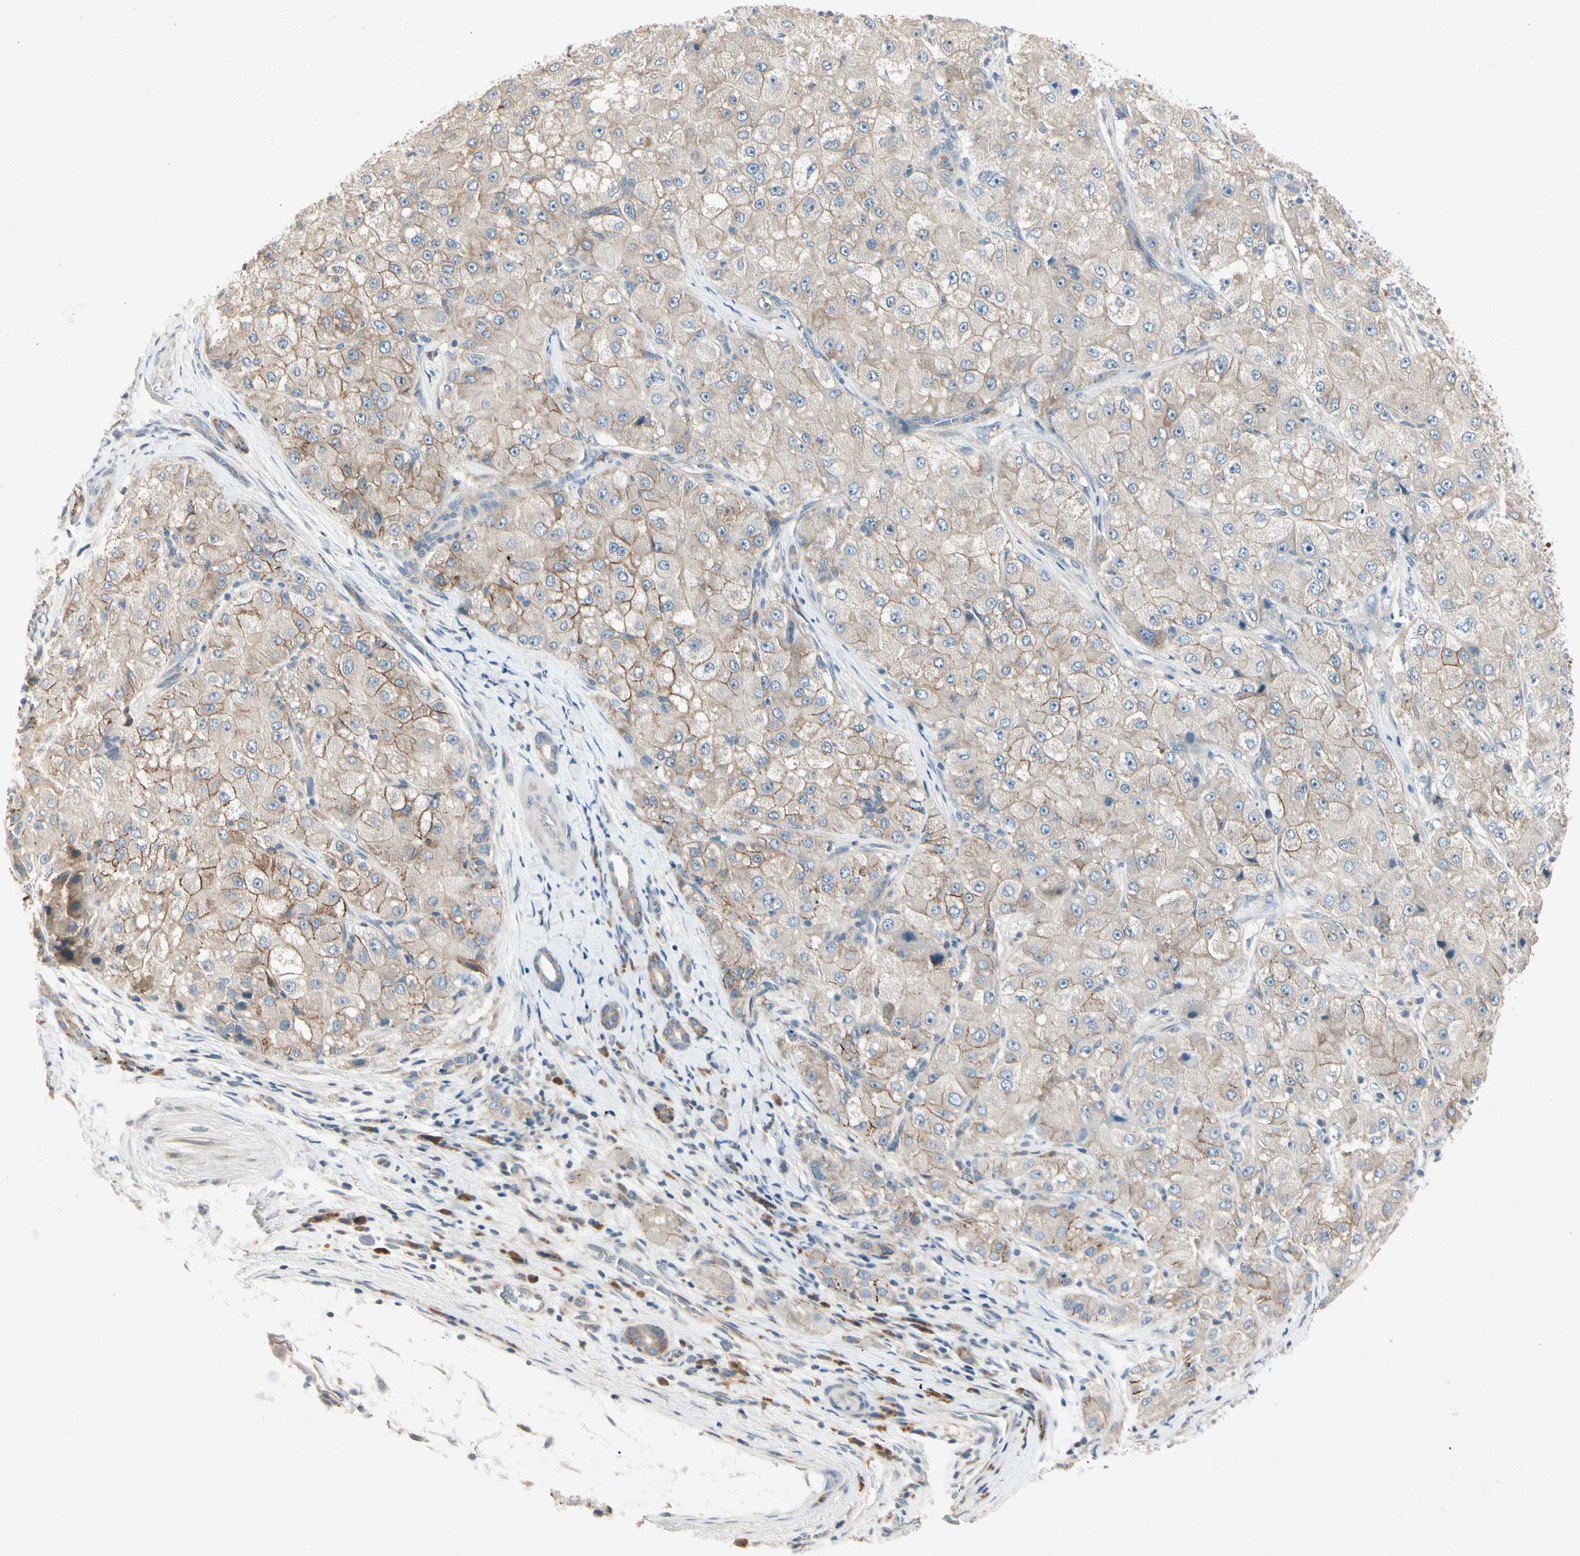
{"staining": {"intensity": "moderate", "quantity": ">75%", "location": "cytoplasmic/membranous"}, "tissue": "liver cancer", "cell_type": "Tumor cells", "image_type": "cancer", "snomed": [{"axis": "morphology", "description": "Carcinoma, Hepatocellular, NOS"}, {"axis": "topography", "description": "Liver"}], "caption": "Liver cancer (hepatocellular carcinoma) tissue exhibits moderate cytoplasmic/membranous expression in approximately >75% of tumor cells", "gene": "IL1R1", "patient": {"sex": "male", "age": 80}}